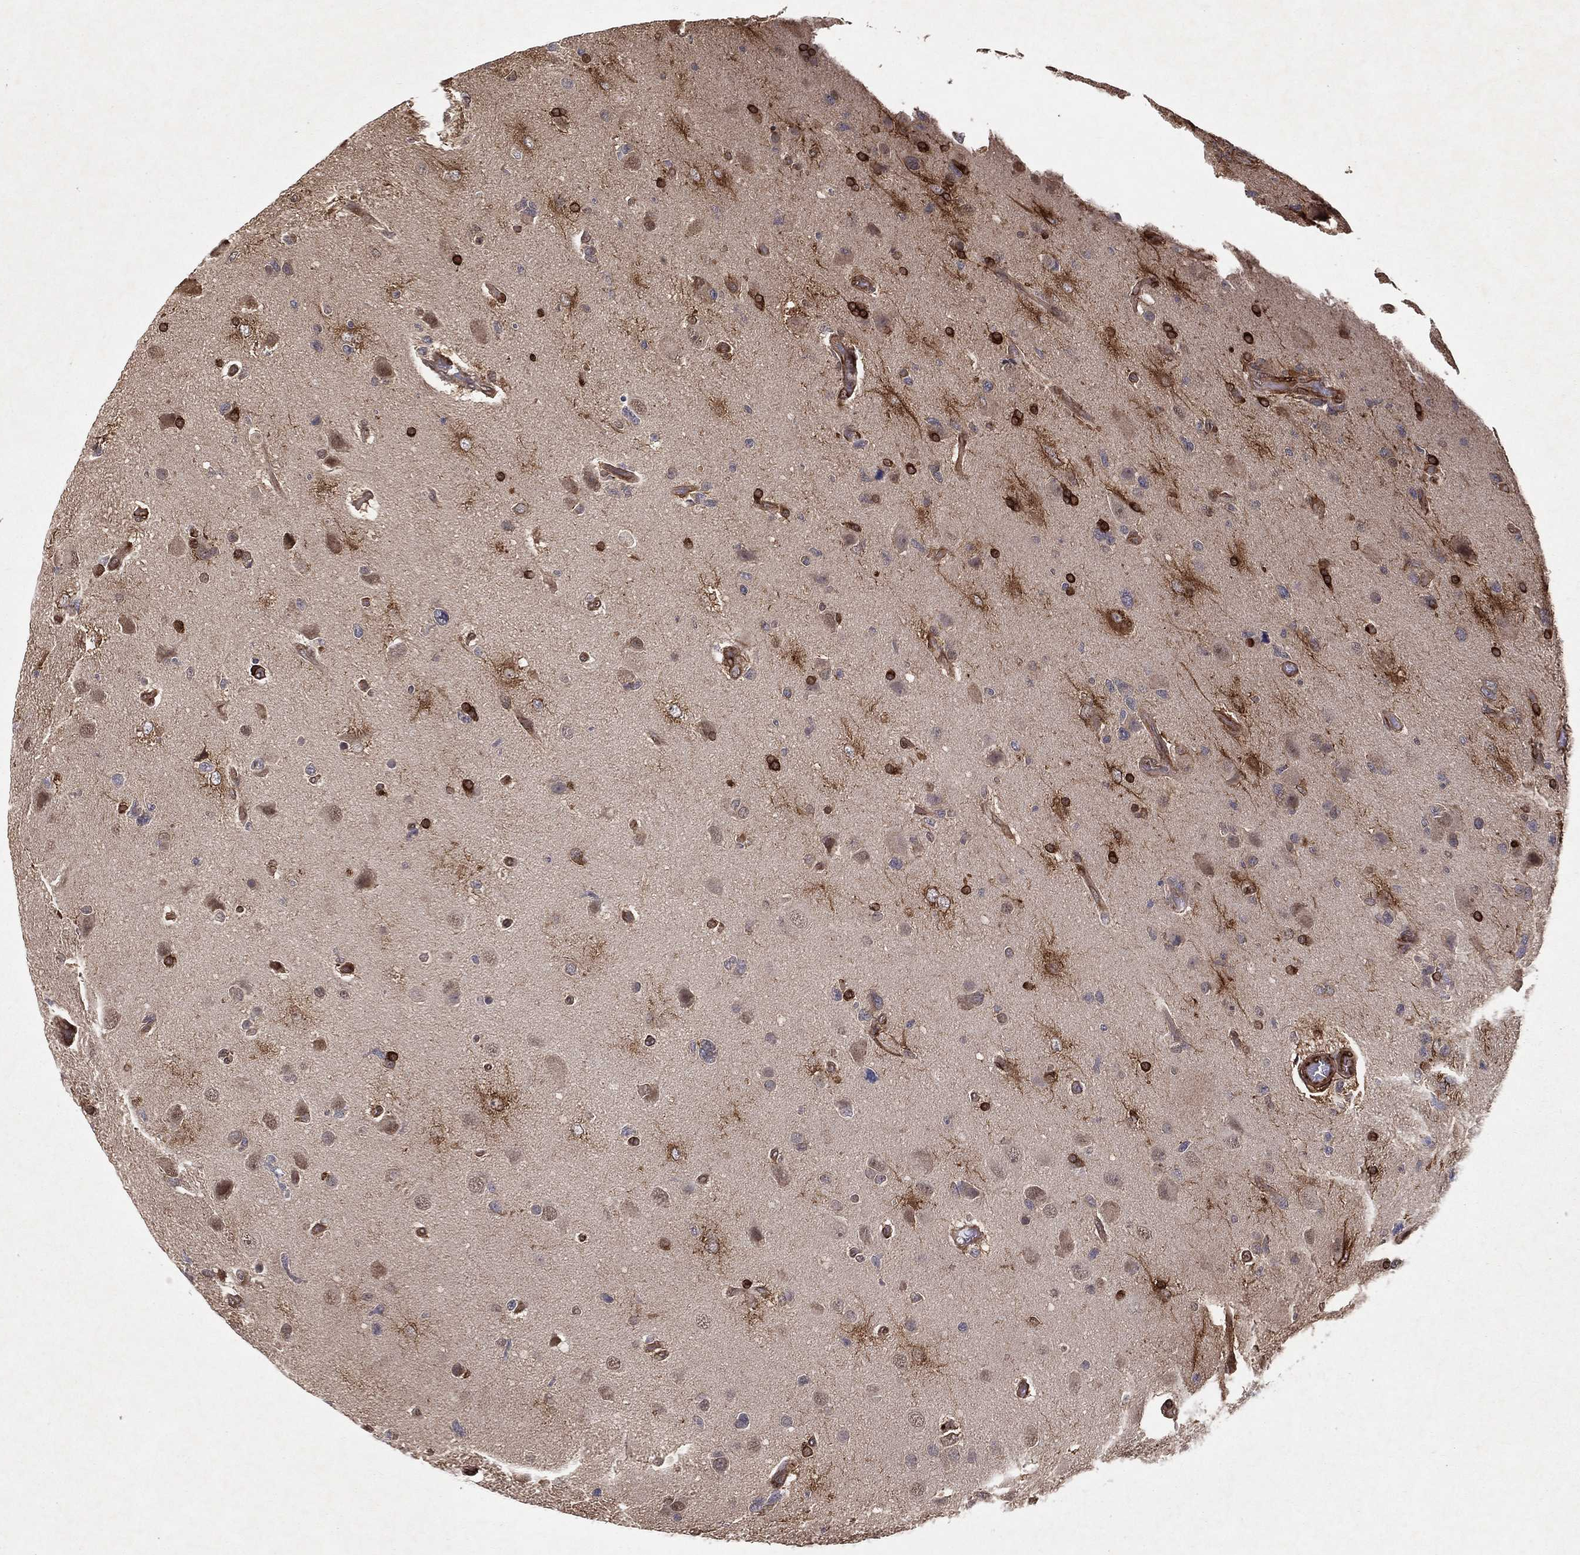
{"staining": {"intensity": "strong", "quantity": ">75%", "location": "cytoplasmic/membranous"}, "tissue": "glioma", "cell_type": "Tumor cells", "image_type": "cancer", "snomed": [{"axis": "morphology", "description": "Glioma, malignant, High grade"}, {"axis": "topography", "description": "Cerebral cortex"}], "caption": "Human glioma stained with a brown dye shows strong cytoplasmic/membranous positive staining in approximately >75% of tumor cells.", "gene": "CERS2", "patient": {"sex": "male", "age": 70}}